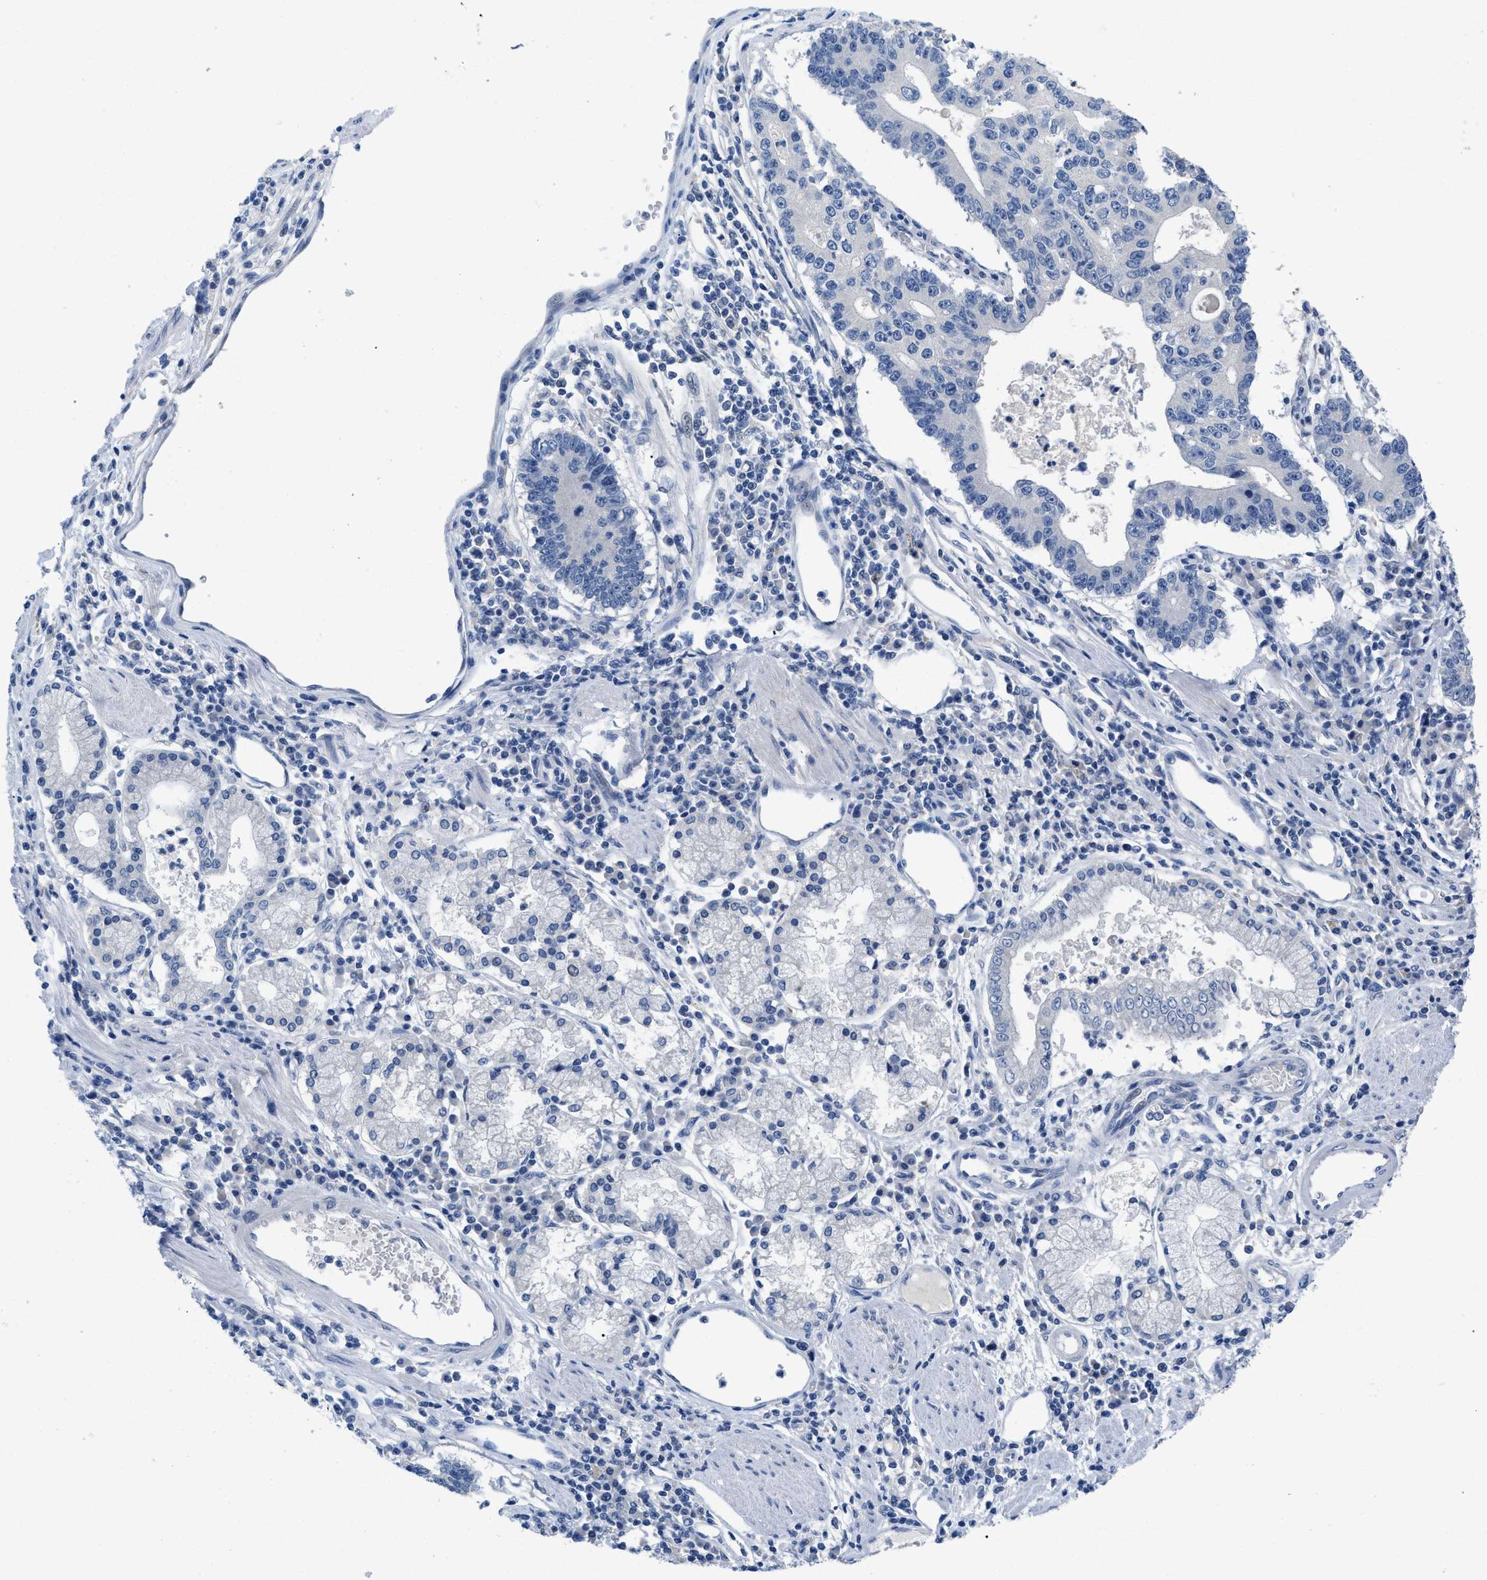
{"staining": {"intensity": "negative", "quantity": "none", "location": "none"}, "tissue": "stomach cancer", "cell_type": "Tumor cells", "image_type": "cancer", "snomed": [{"axis": "morphology", "description": "Adenocarcinoma, NOS"}, {"axis": "topography", "description": "Stomach"}], "caption": "Tumor cells are negative for brown protein staining in stomach adenocarcinoma.", "gene": "PYY", "patient": {"sex": "male", "age": 59}}